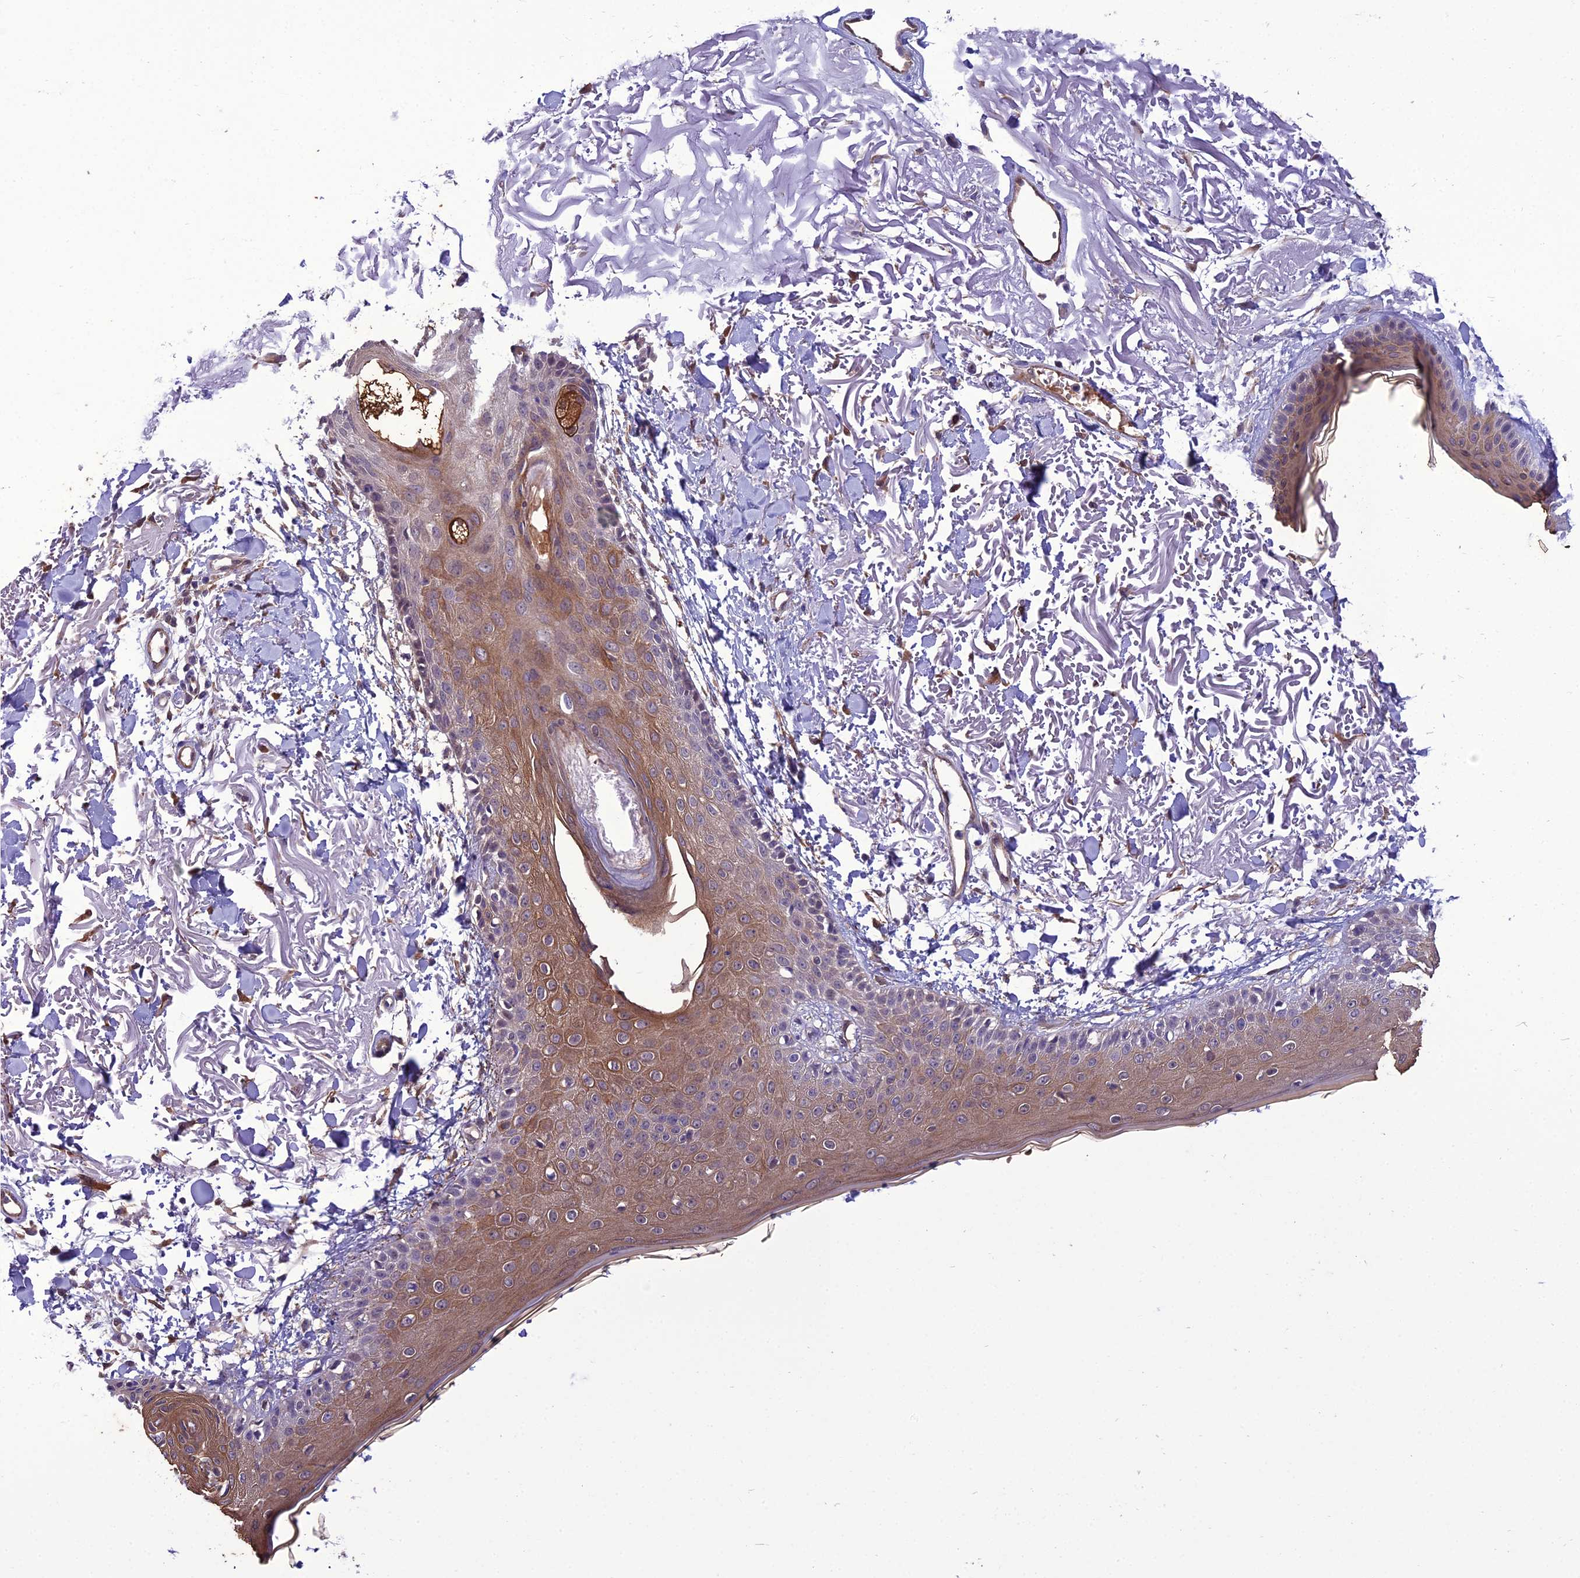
{"staining": {"intensity": "moderate", "quantity": "25%-75%", "location": "cytoplasmic/membranous"}, "tissue": "skin", "cell_type": "Fibroblasts", "image_type": "normal", "snomed": [{"axis": "morphology", "description": "Normal tissue, NOS"}, {"axis": "morphology", "description": "Squamous cell carcinoma, NOS"}, {"axis": "topography", "description": "Skin"}, {"axis": "topography", "description": "Peripheral nerve tissue"}], "caption": "This photomicrograph exhibits IHC staining of benign skin, with medium moderate cytoplasmic/membranous expression in approximately 25%-75% of fibroblasts.", "gene": "BORCS6", "patient": {"sex": "male", "age": 83}}